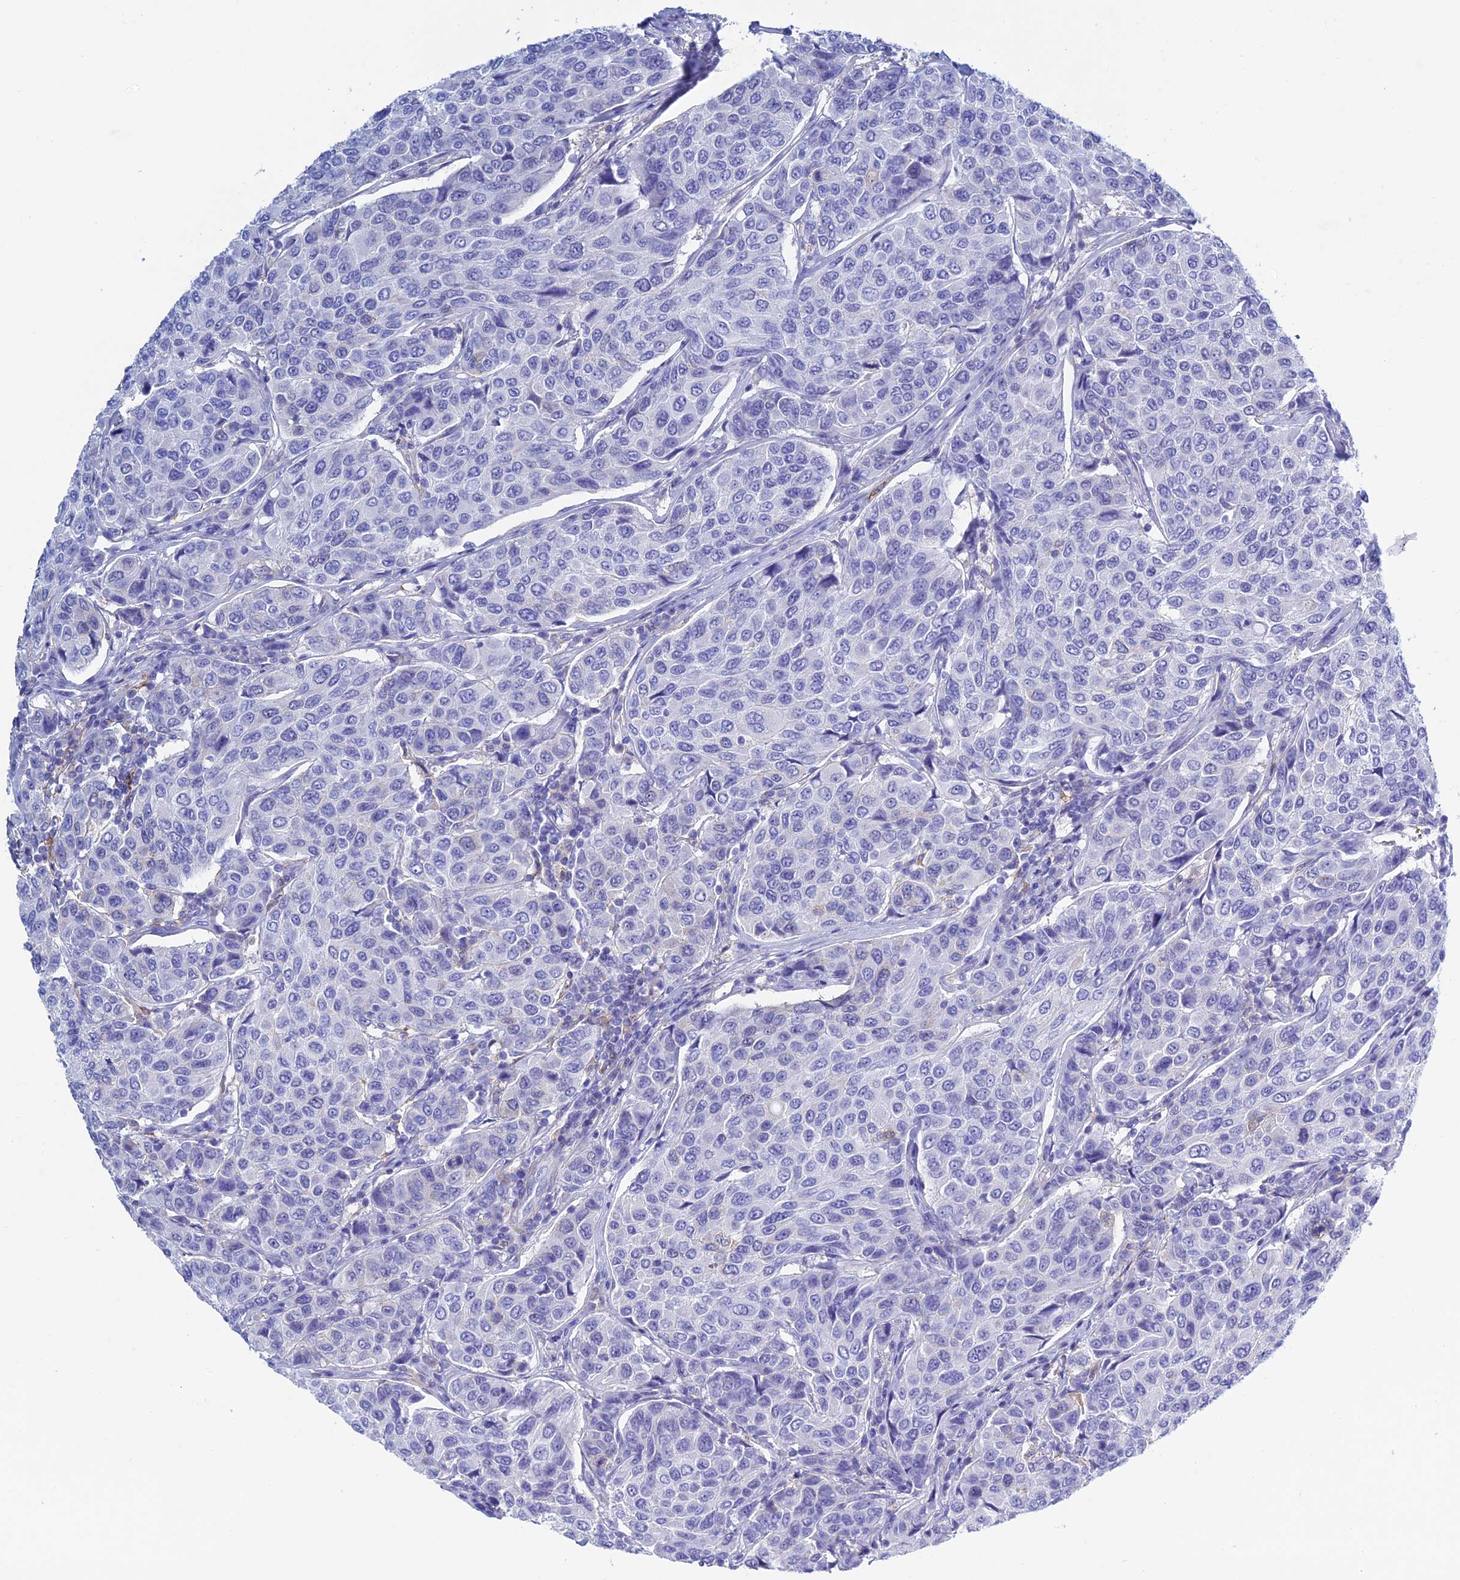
{"staining": {"intensity": "negative", "quantity": "none", "location": "none"}, "tissue": "breast cancer", "cell_type": "Tumor cells", "image_type": "cancer", "snomed": [{"axis": "morphology", "description": "Duct carcinoma"}, {"axis": "topography", "description": "Breast"}], "caption": "The image displays no significant positivity in tumor cells of breast infiltrating ductal carcinoma.", "gene": "KCNK17", "patient": {"sex": "female", "age": 55}}